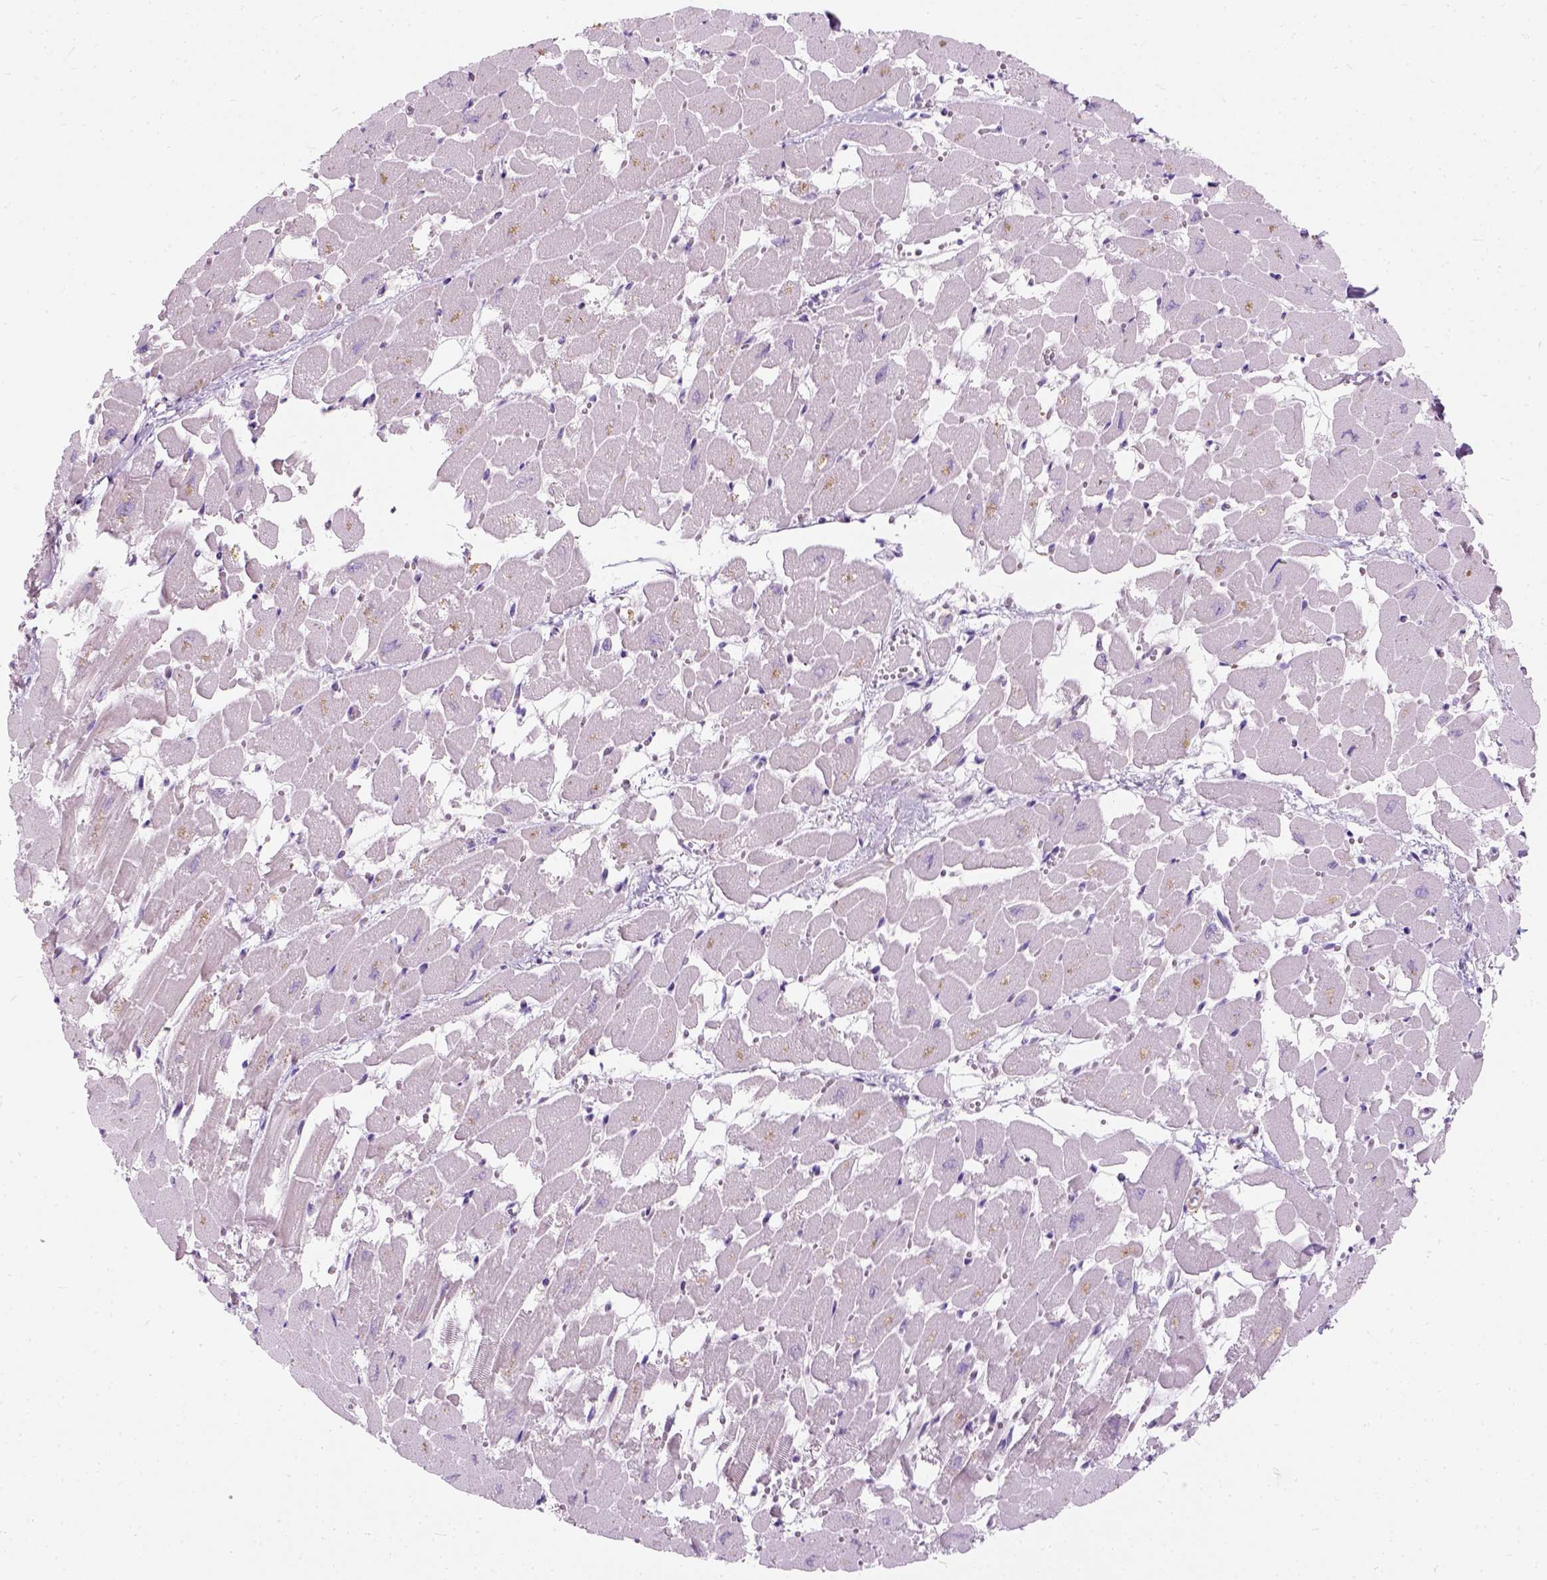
{"staining": {"intensity": "negative", "quantity": "none", "location": "none"}, "tissue": "heart muscle", "cell_type": "Cardiomyocytes", "image_type": "normal", "snomed": [{"axis": "morphology", "description": "Normal tissue, NOS"}, {"axis": "topography", "description": "Heart"}], "caption": "Immunohistochemistry histopathology image of normal human heart muscle stained for a protein (brown), which reveals no expression in cardiomyocytes. Nuclei are stained in blue.", "gene": "TRIM72", "patient": {"sex": "female", "age": 52}}